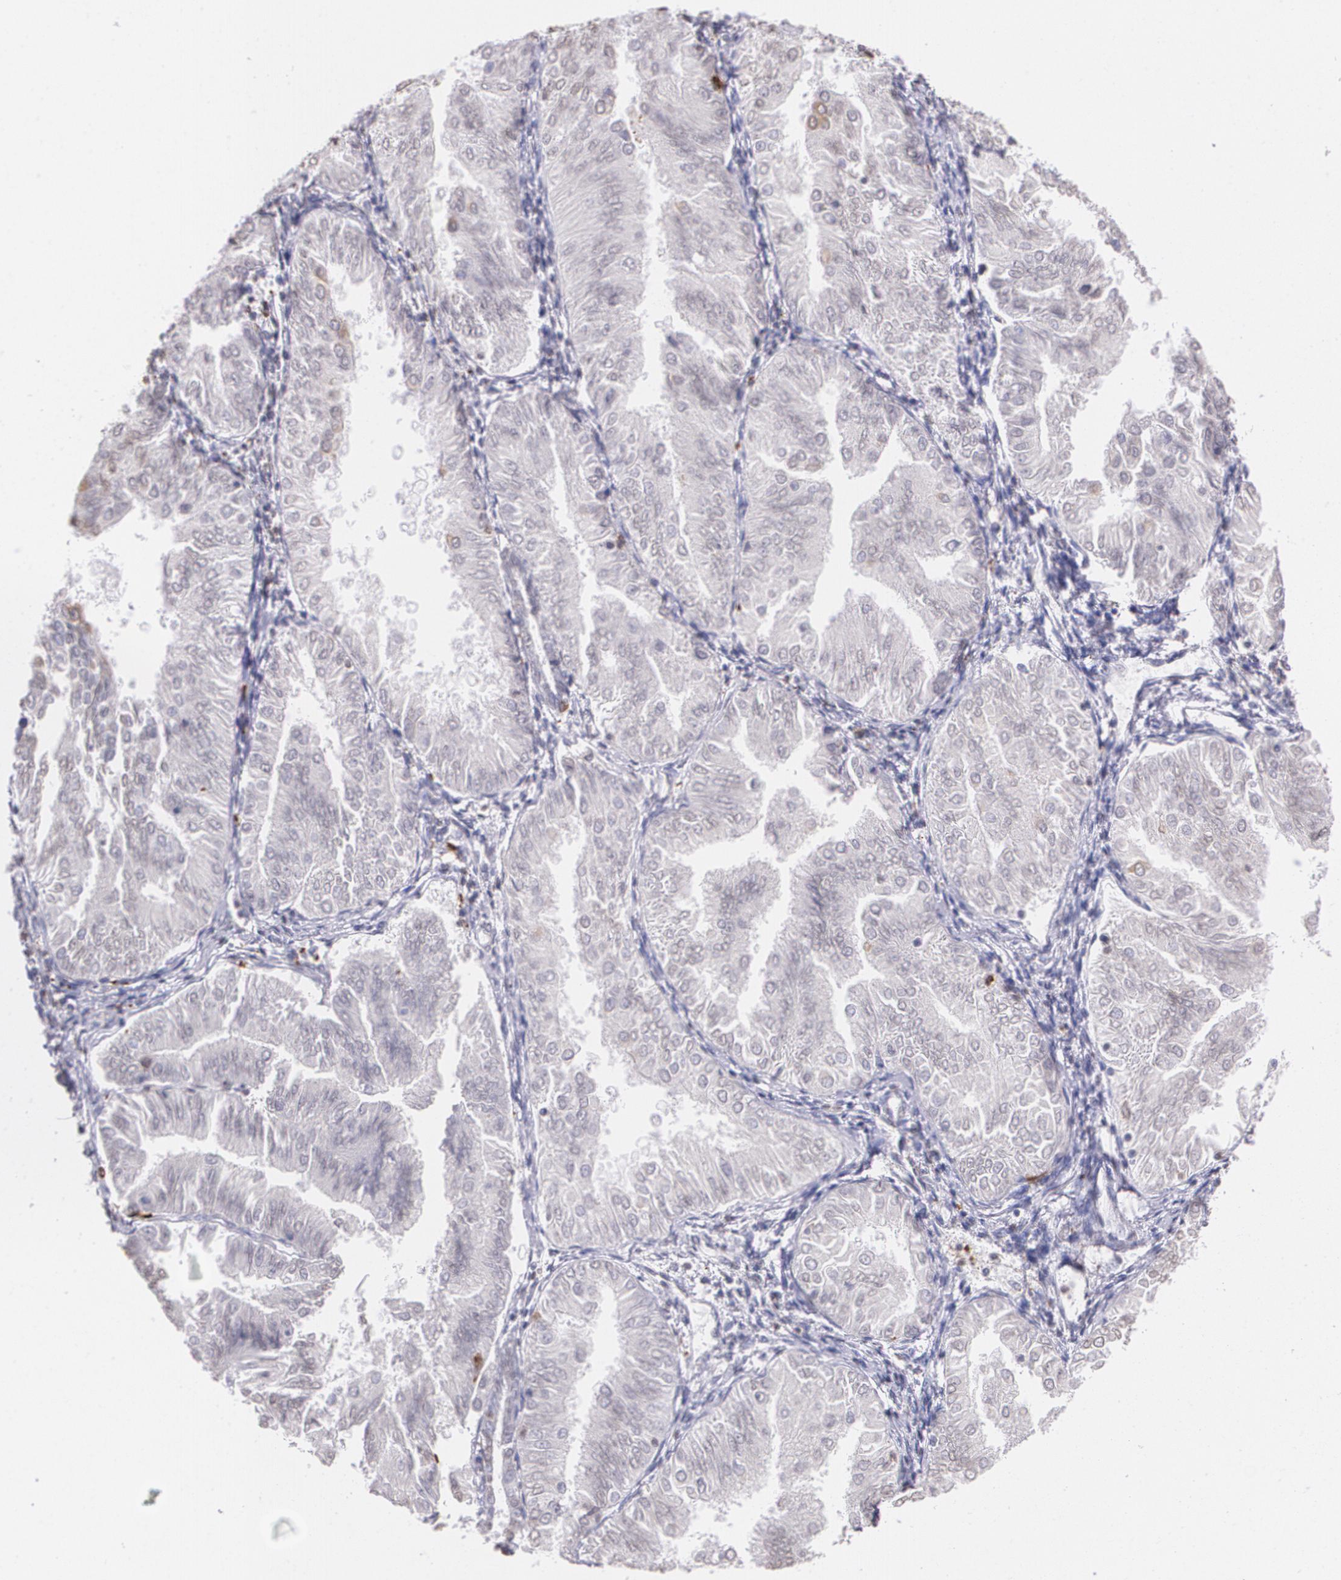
{"staining": {"intensity": "negative", "quantity": "none", "location": "none"}, "tissue": "endometrial cancer", "cell_type": "Tumor cells", "image_type": "cancer", "snomed": [{"axis": "morphology", "description": "Adenocarcinoma, NOS"}, {"axis": "topography", "description": "Endometrium"}], "caption": "This micrograph is of endometrial adenocarcinoma stained with IHC to label a protein in brown with the nuclei are counter-stained blue. There is no staining in tumor cells.", "gene": "RTN1", "patient": {"sex": "female", "age": 53}}